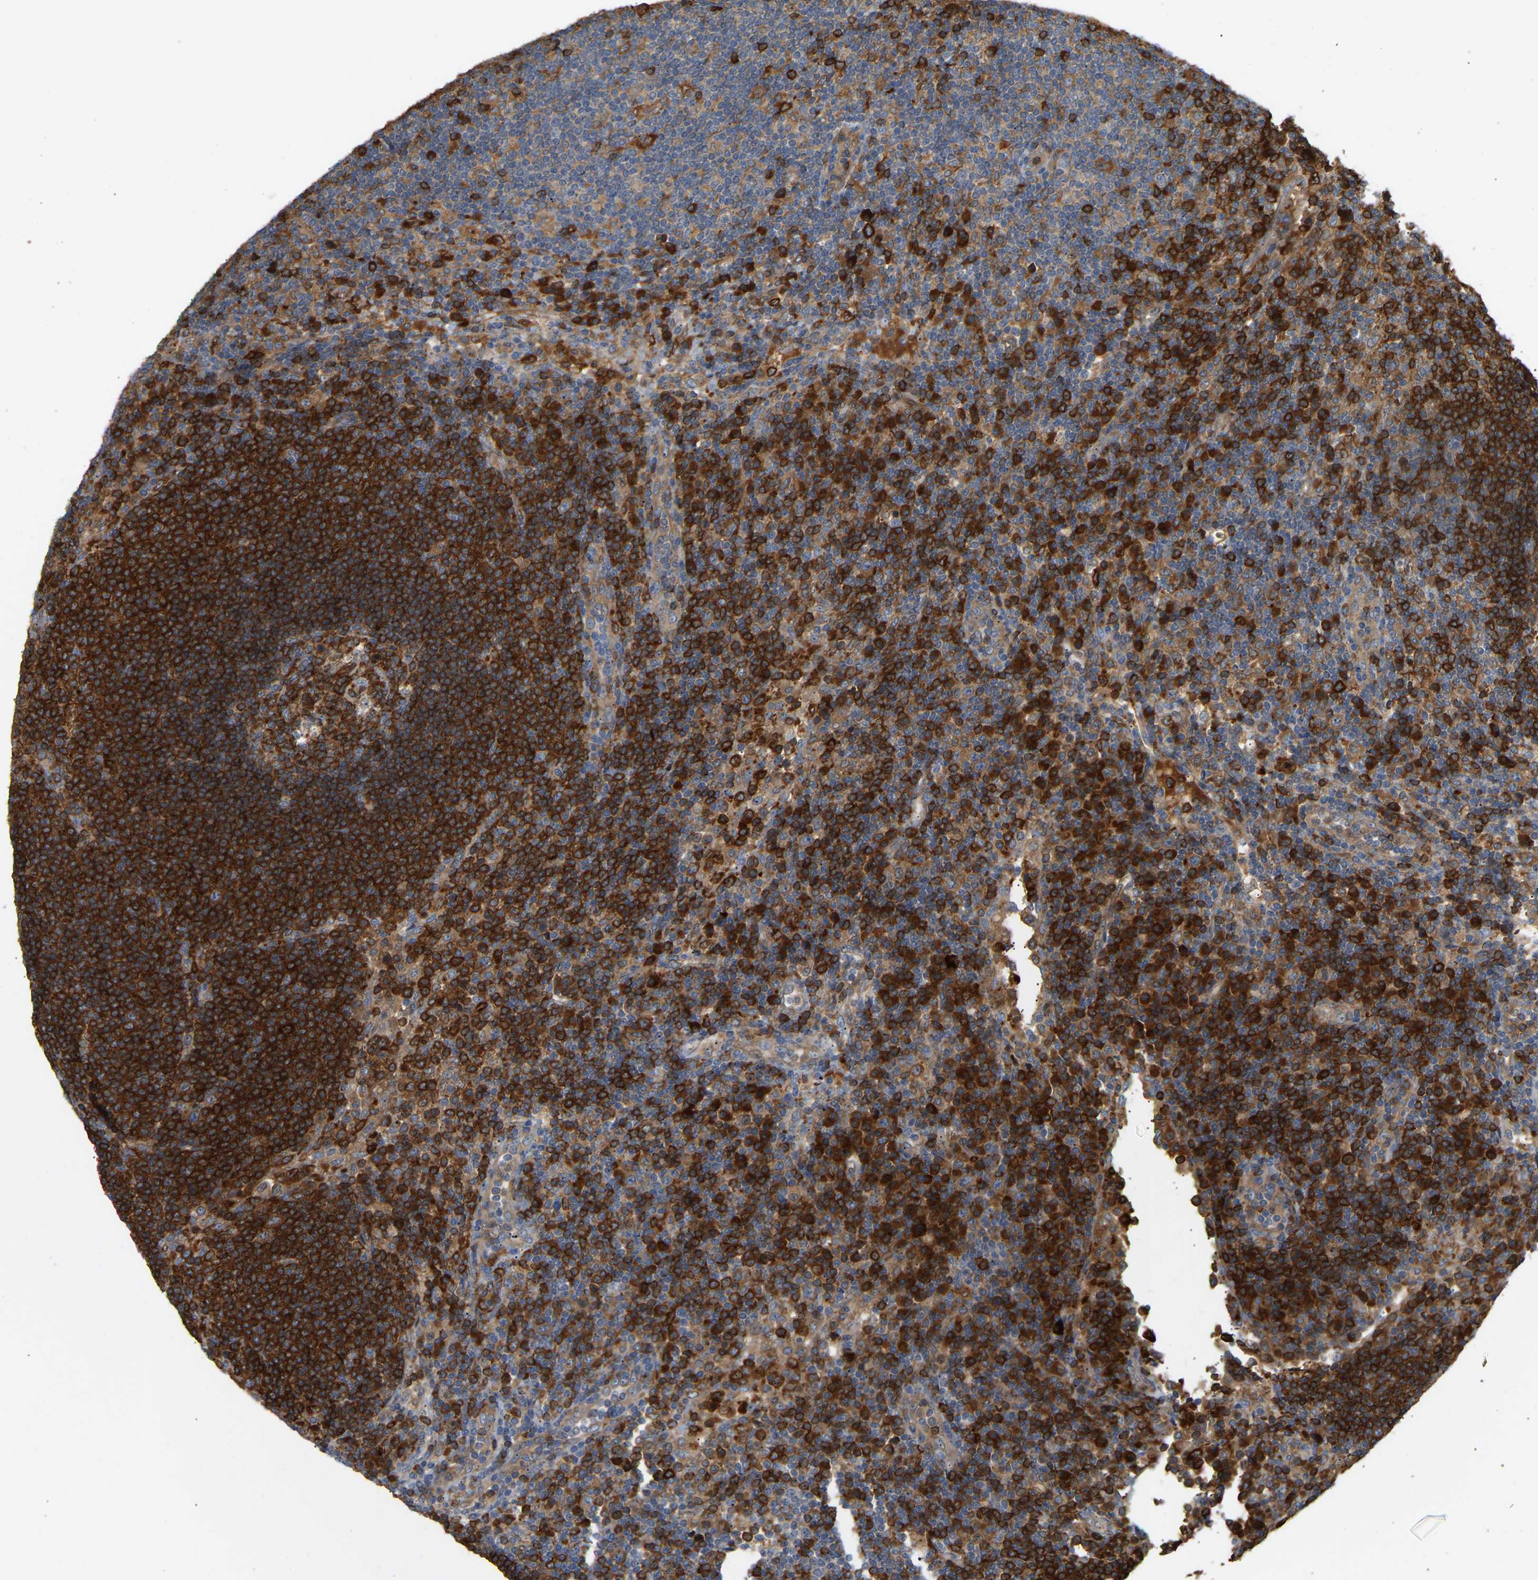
{"staining": {"intensity": "strong", "quantity": ">75%", "location": "cytoplasmic/membranous"}, "tissue": "lymph node", "cell_type": "Germinal center cells", "image_type": "normal", "snomed": [{"axis": "morphology", "description": "Normal tissue, NOS"}, {"axis": "topography", "description": "Lymph node"}], "caption": "Immunohistochemistry (DAB (3,3'-diaminobenzidine)) staining of normal human lymph node shows strong cytoplasmic/membranous protein positivity in about >75% of germinal center cells.", "gene": "PLCG2", "patient": {"sex": "female", "age": 53}}